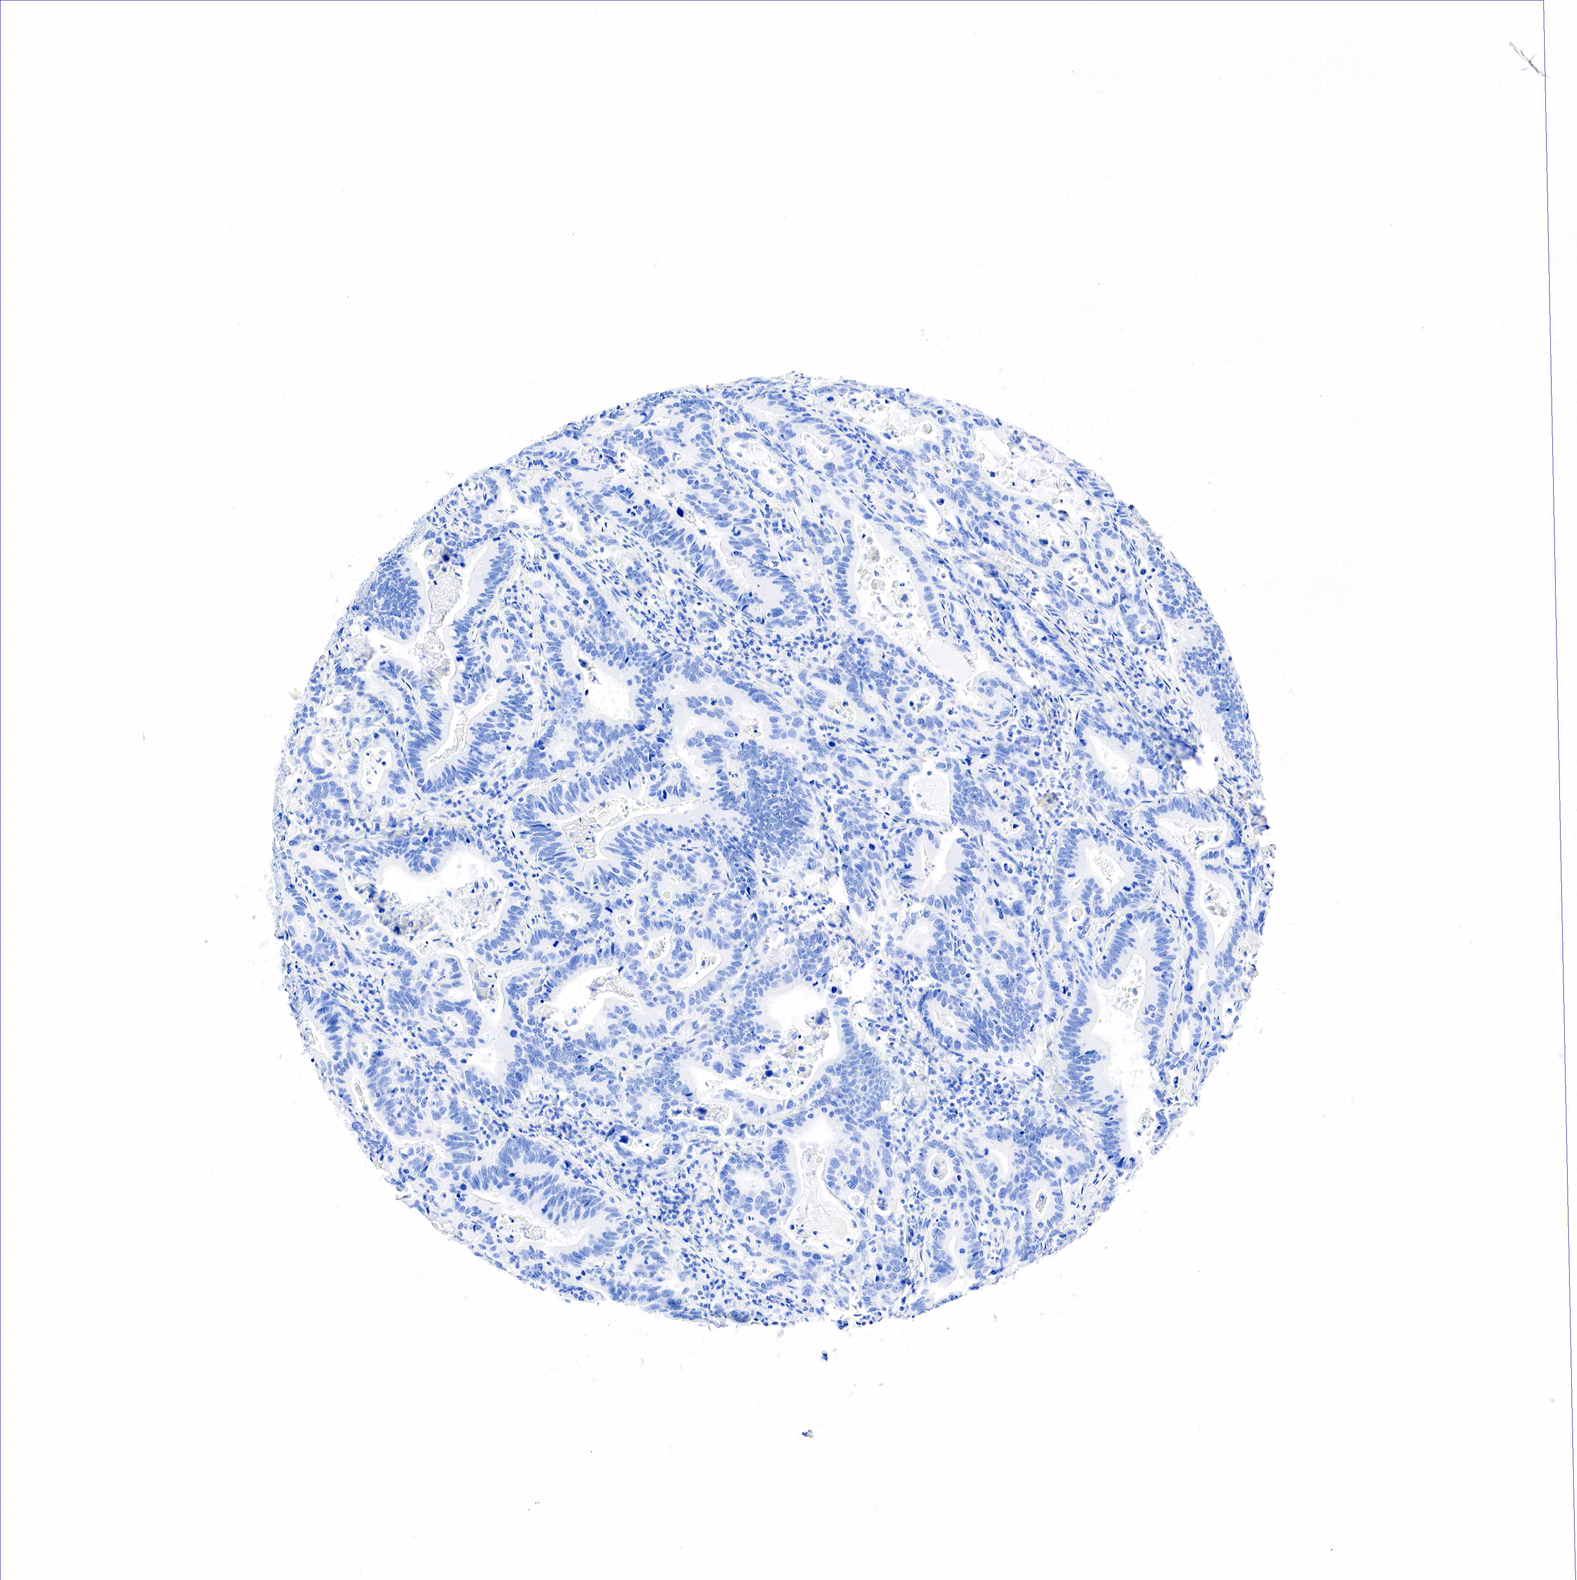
{"staining": {"intensity": "negative", "quantity": "none", "location": "none"}, "tissue": "stomach cancer", "cell_type": "Tumor cells", "image_type": "cancer", "snomed": [{"axis": "morphology", "description": "Adenocarcinoma, NOS"}, {"axis": "topography", "description": "Stomach, upper"}], "caption": "Immunohistochemistry (IHC) of human adenocarcinoma (stomach) demonstrates no staining in tumor cells. The staining was performed using DAB to visualize the protein expression in brown, while the nuclei were stained in blue with hematoxylin (Magnification: 20x).", "gene": "CHGA", "patient": {"sex": "male", "age": 63}}